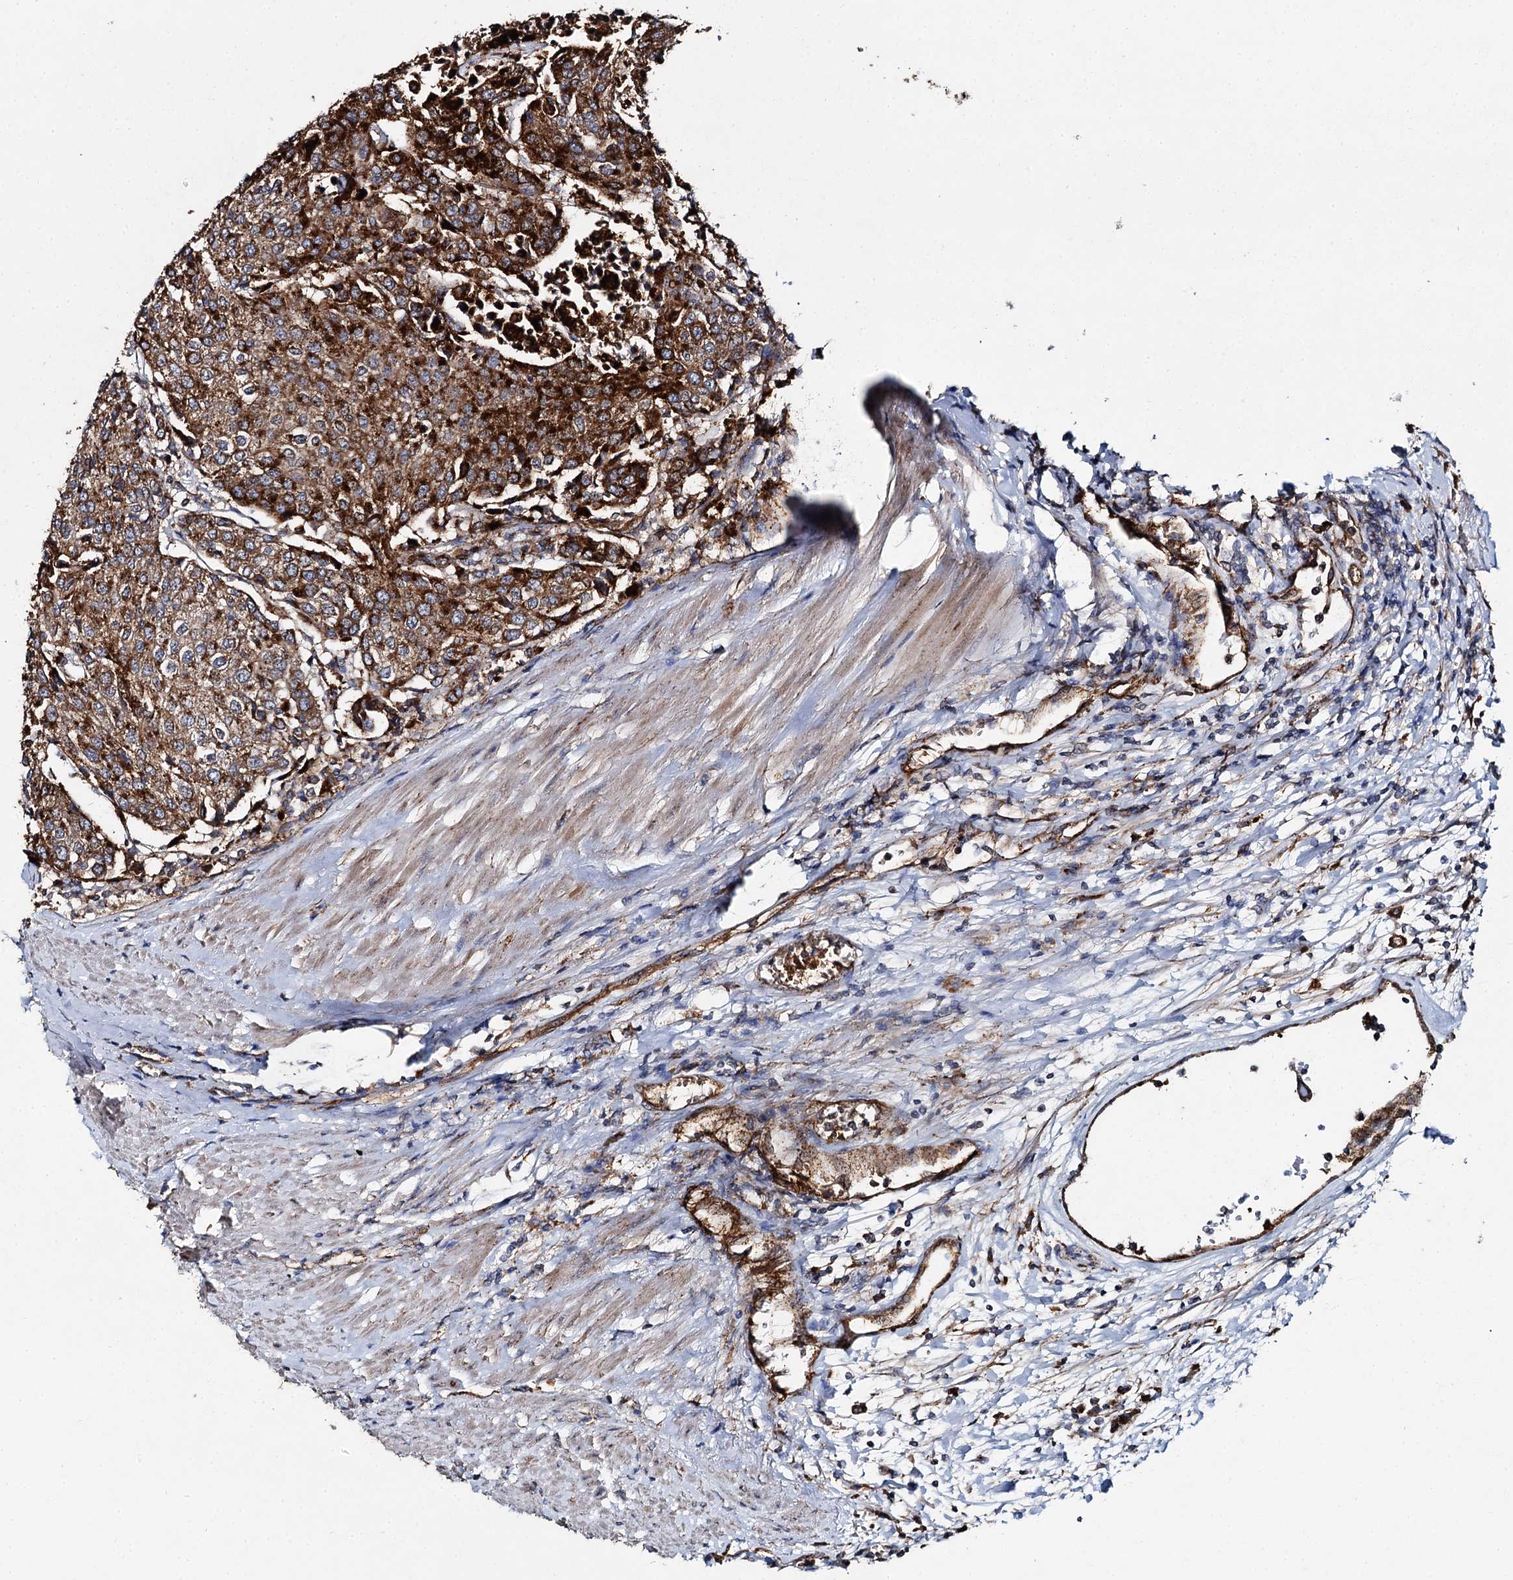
{"staining": {"intensity": "strong", "quantity": ">75%", "location": "cytoplasmic/membranous"}, "tissue": "urothelial cancer", "cell_type": "Tumor cells", "image_type": "cancer", "snomed": [{"axis": "morphology", "description": "Urothelial carcinoma, High grade"}, {"axis": "topography", "description": "Urinary bladder"}], "caption": "Urothelial carcinoma (high-grade) stained with DAB (3,3'-diaminobenzidine) immunohistochemistry (IHC) shows high levels of strong cytoplasmic/membranous staining in approximately >75% of tumor cells.", "gene": "GBA1", "patient": {"sex": "female", "age": 85}}